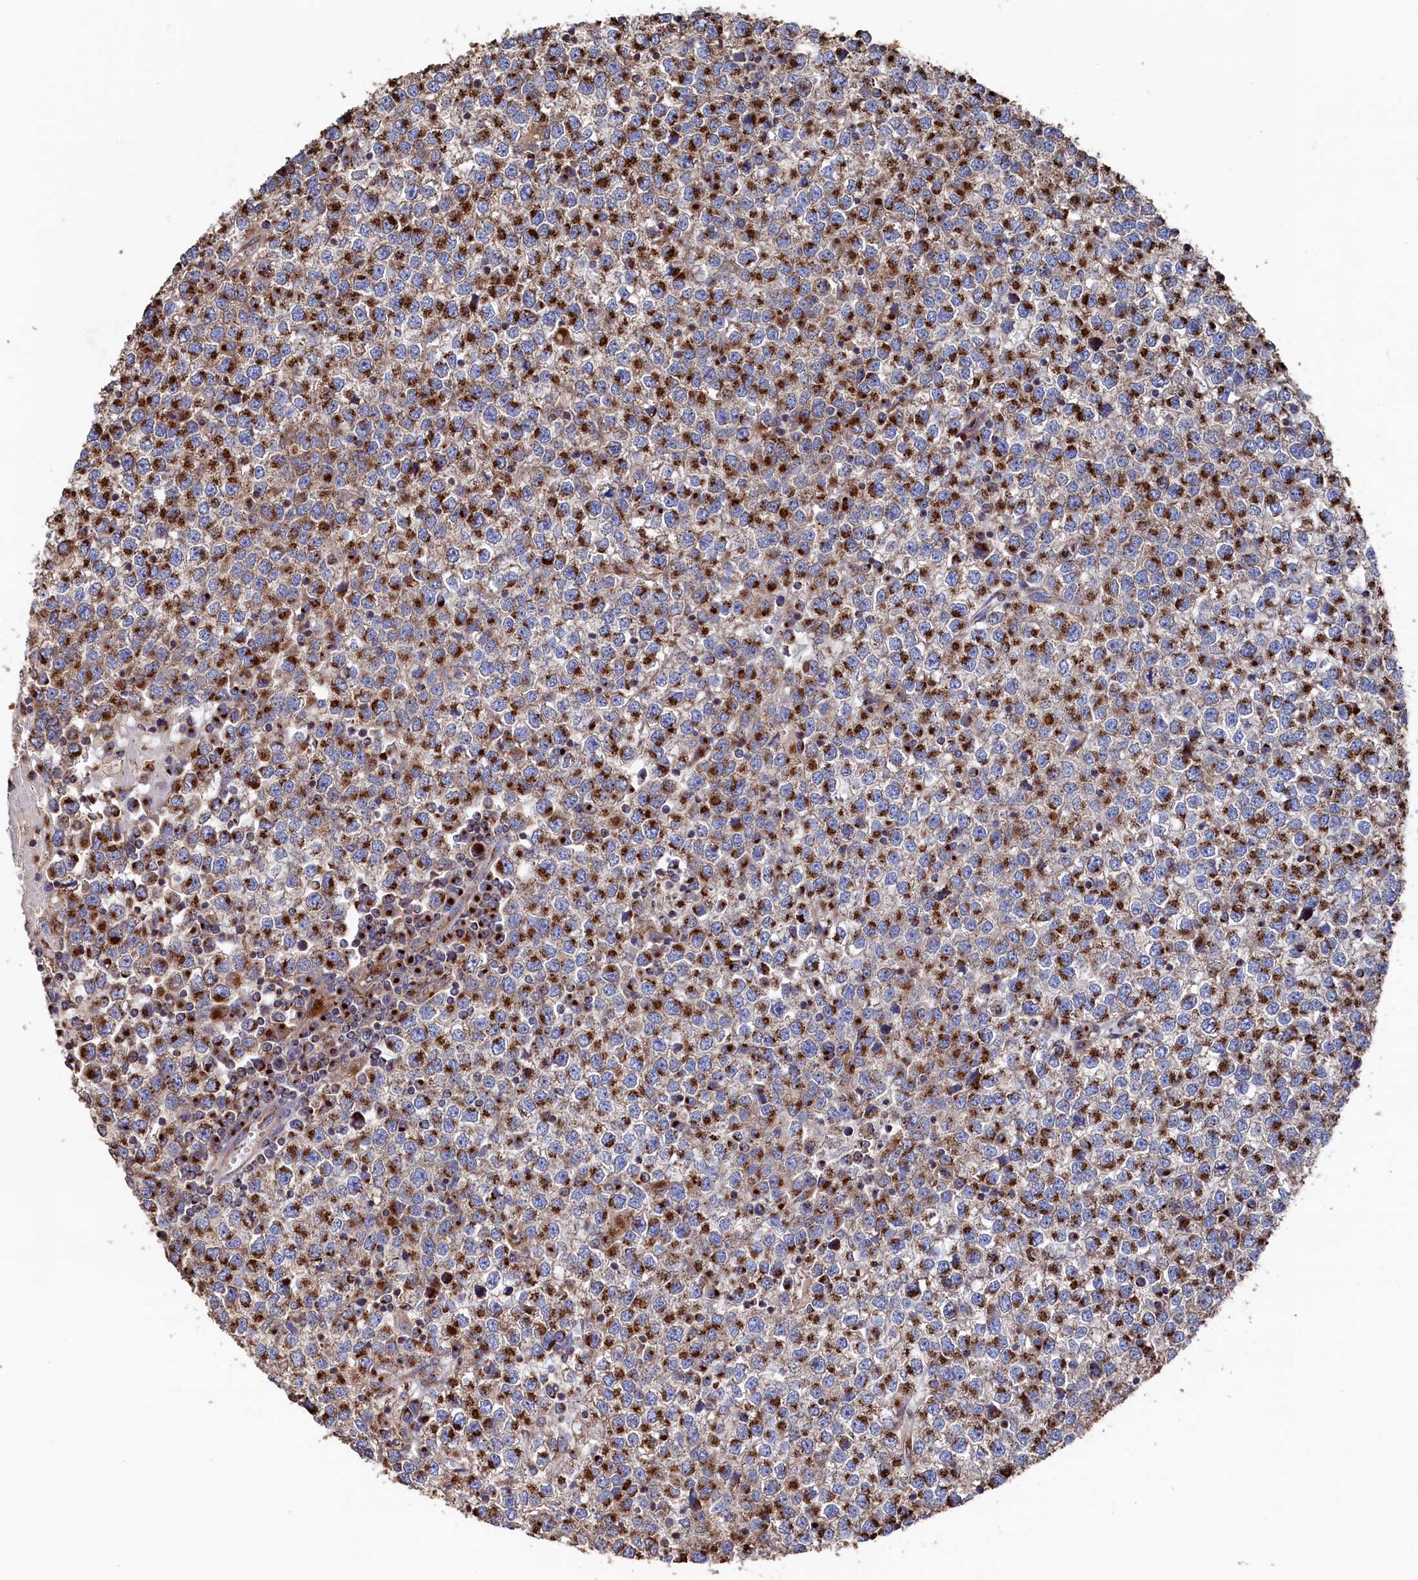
{"staining": {"intensity": "strong", "quantity": ">75%", "location": "cytoplasmic/membranous"}, "tissue": "testis cancer", "cell_type": "Tumor cells", "image_type": "cancer", "snomed": [{"axis": "morphology", "description": "Seminoma, NOS"}, {"axis": "topography", "description": "Testis"}], "caption": "An image of seminoma (testis) stained for a protein displays strong cytoplasmic/membranous brown staining in tumor cells.", "gene": "PRRC1", "patient": {"sex": "male", "age": 65}}